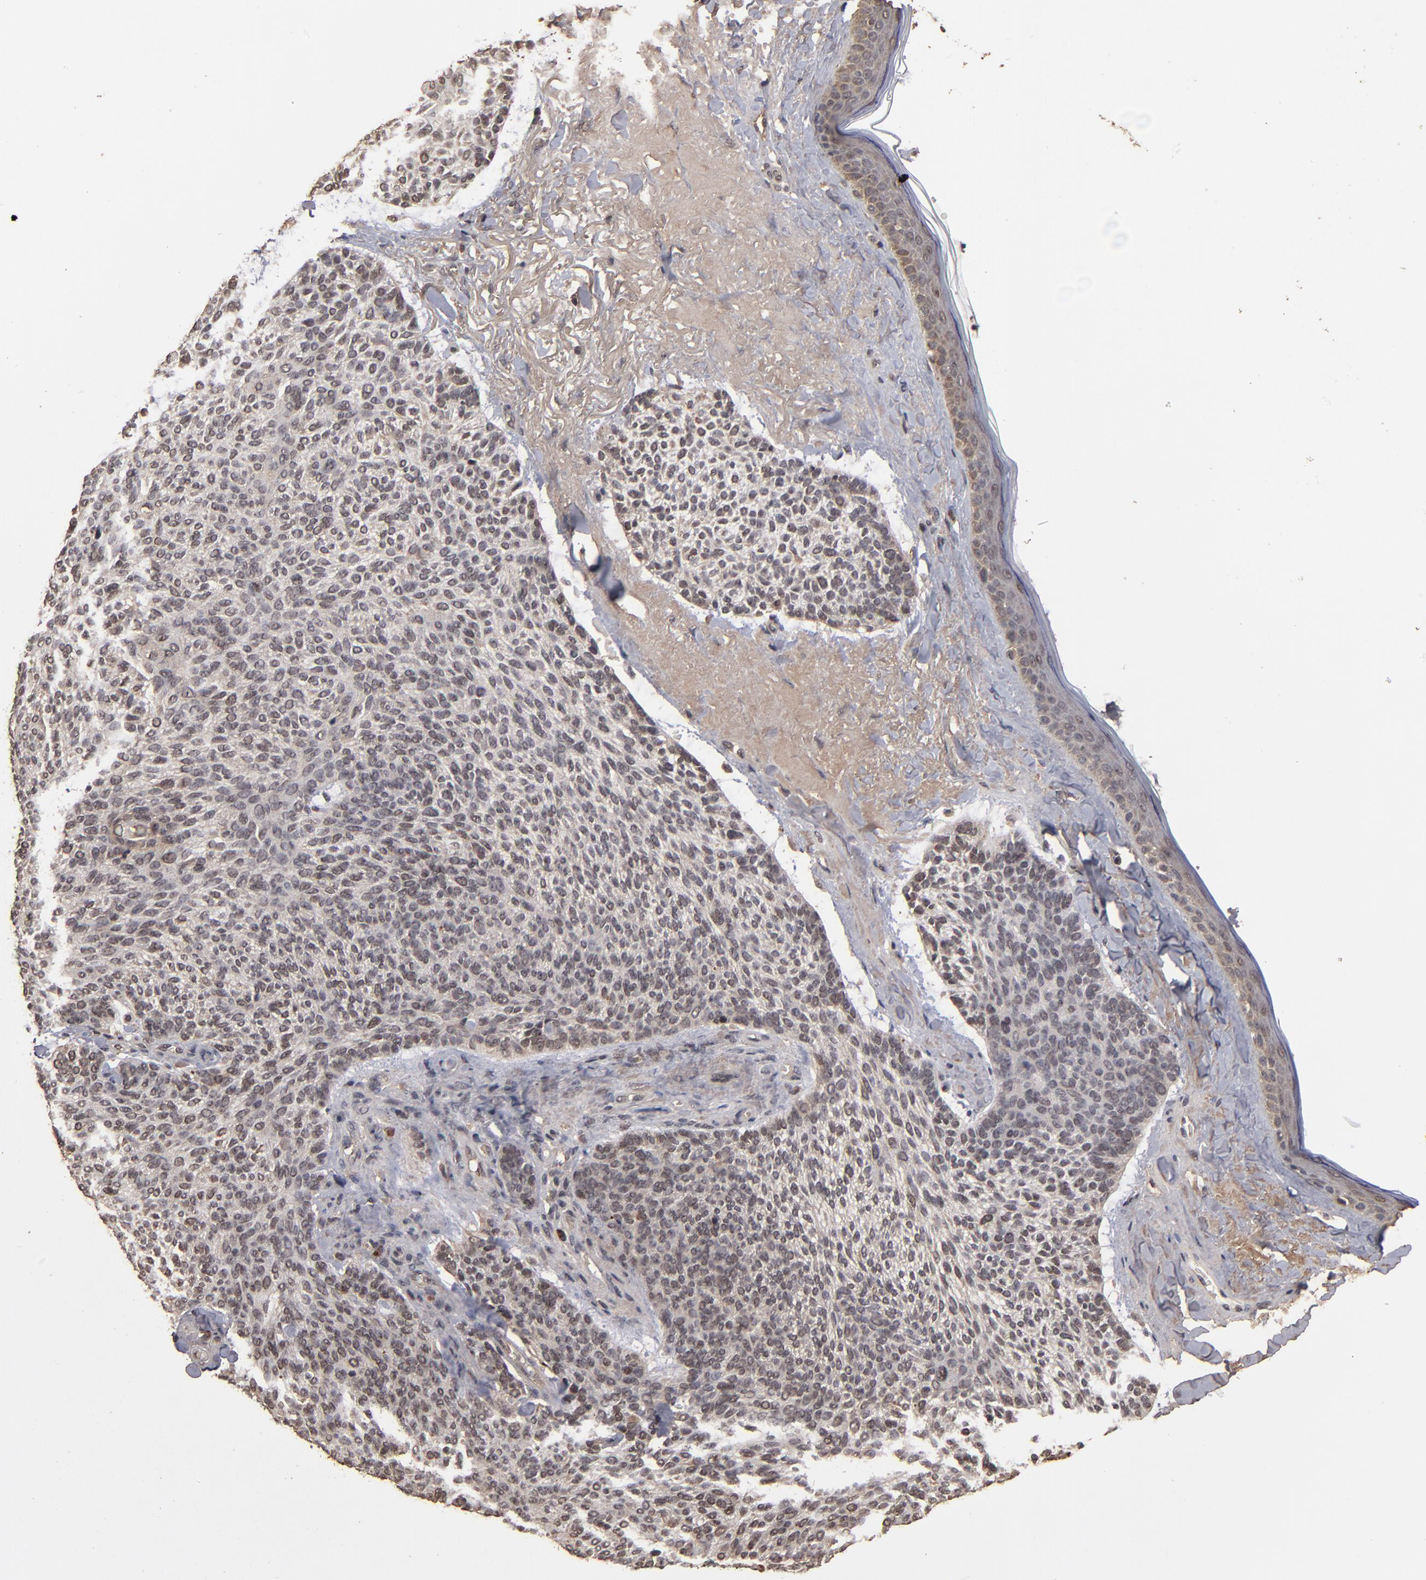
{"staining": {"intensity": "weak", "quantity": "25%-75%", "location": "cytoplasmic/membranous,nuclear"}, "tissue": "skin cancer", "cell_type": "Tumor cells", "image_type": "cancer", "snomed": [{"axis": "morphology", "description": "Normal tissue, NOS"}, {"axis": "morphology", "description": "Basal cell carcinoma"}, {"axis": "topography", "description": "Skin"}], "caption": "Immunohistochemistry (IHC) of skin cancer reveals low levels of weak cytoplasmic/membranous and nuclear staining in about 25%-75% of tumor cells.", "gene": "NXF2B", "patient": {"sex": "female", "age": 70}}